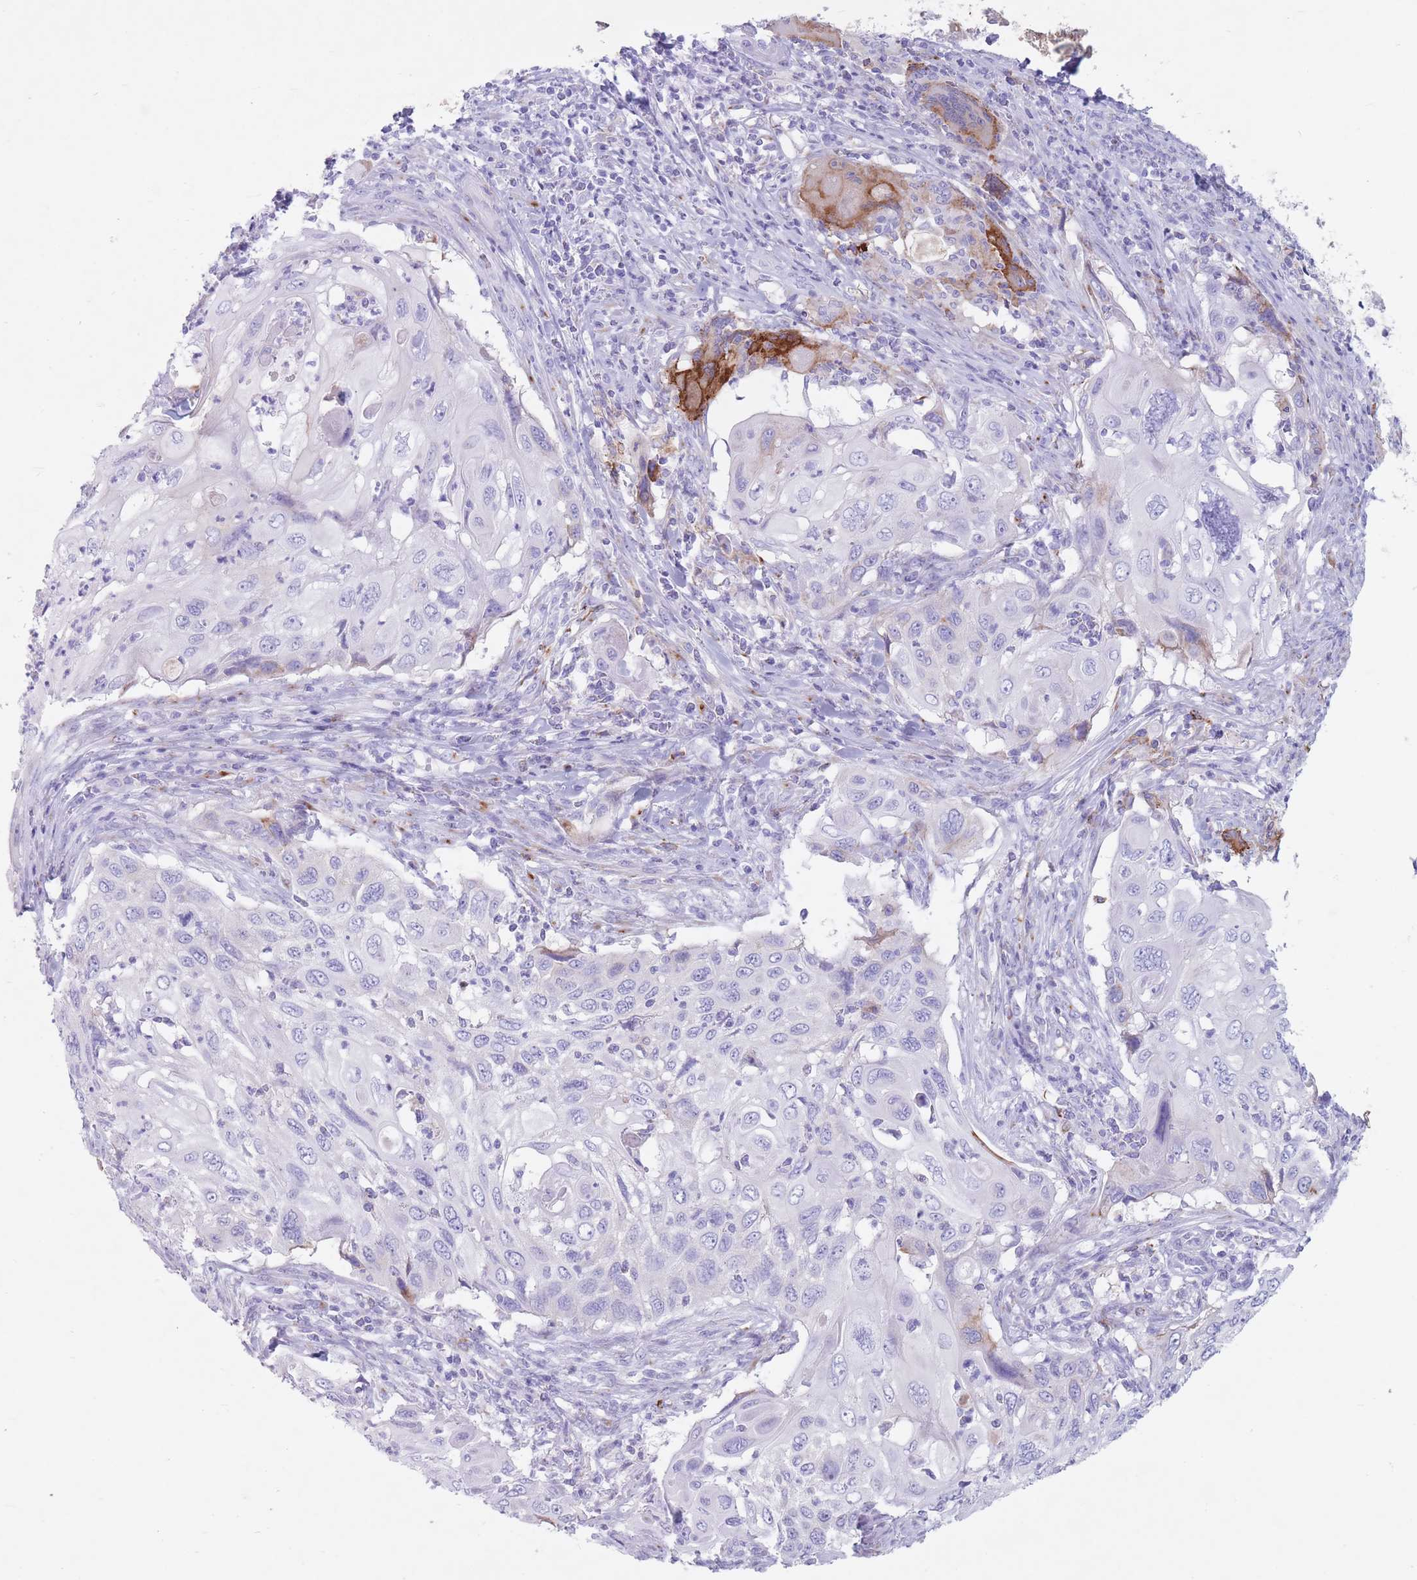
{"staining": {"intensity": "negative", "quantity": "none", "location": "none"}, "tissue": "cervical cancer", "cell_type": "Tumor cells", "image_type": "cancer", "snomed": [{"axis": "morphology", "description": "Squamous cell carcinoma, NOS"}, {"axis": "topography", "description": "Cervix"}], "caption": "This image is of cervical cancer stained with IHC to label a protein in brown with the nuclei are counter-stained blue. There is no staining in tumor cells.", "gene": "ST3GAL5", "patient": {"sex": "female", "age": 70}}